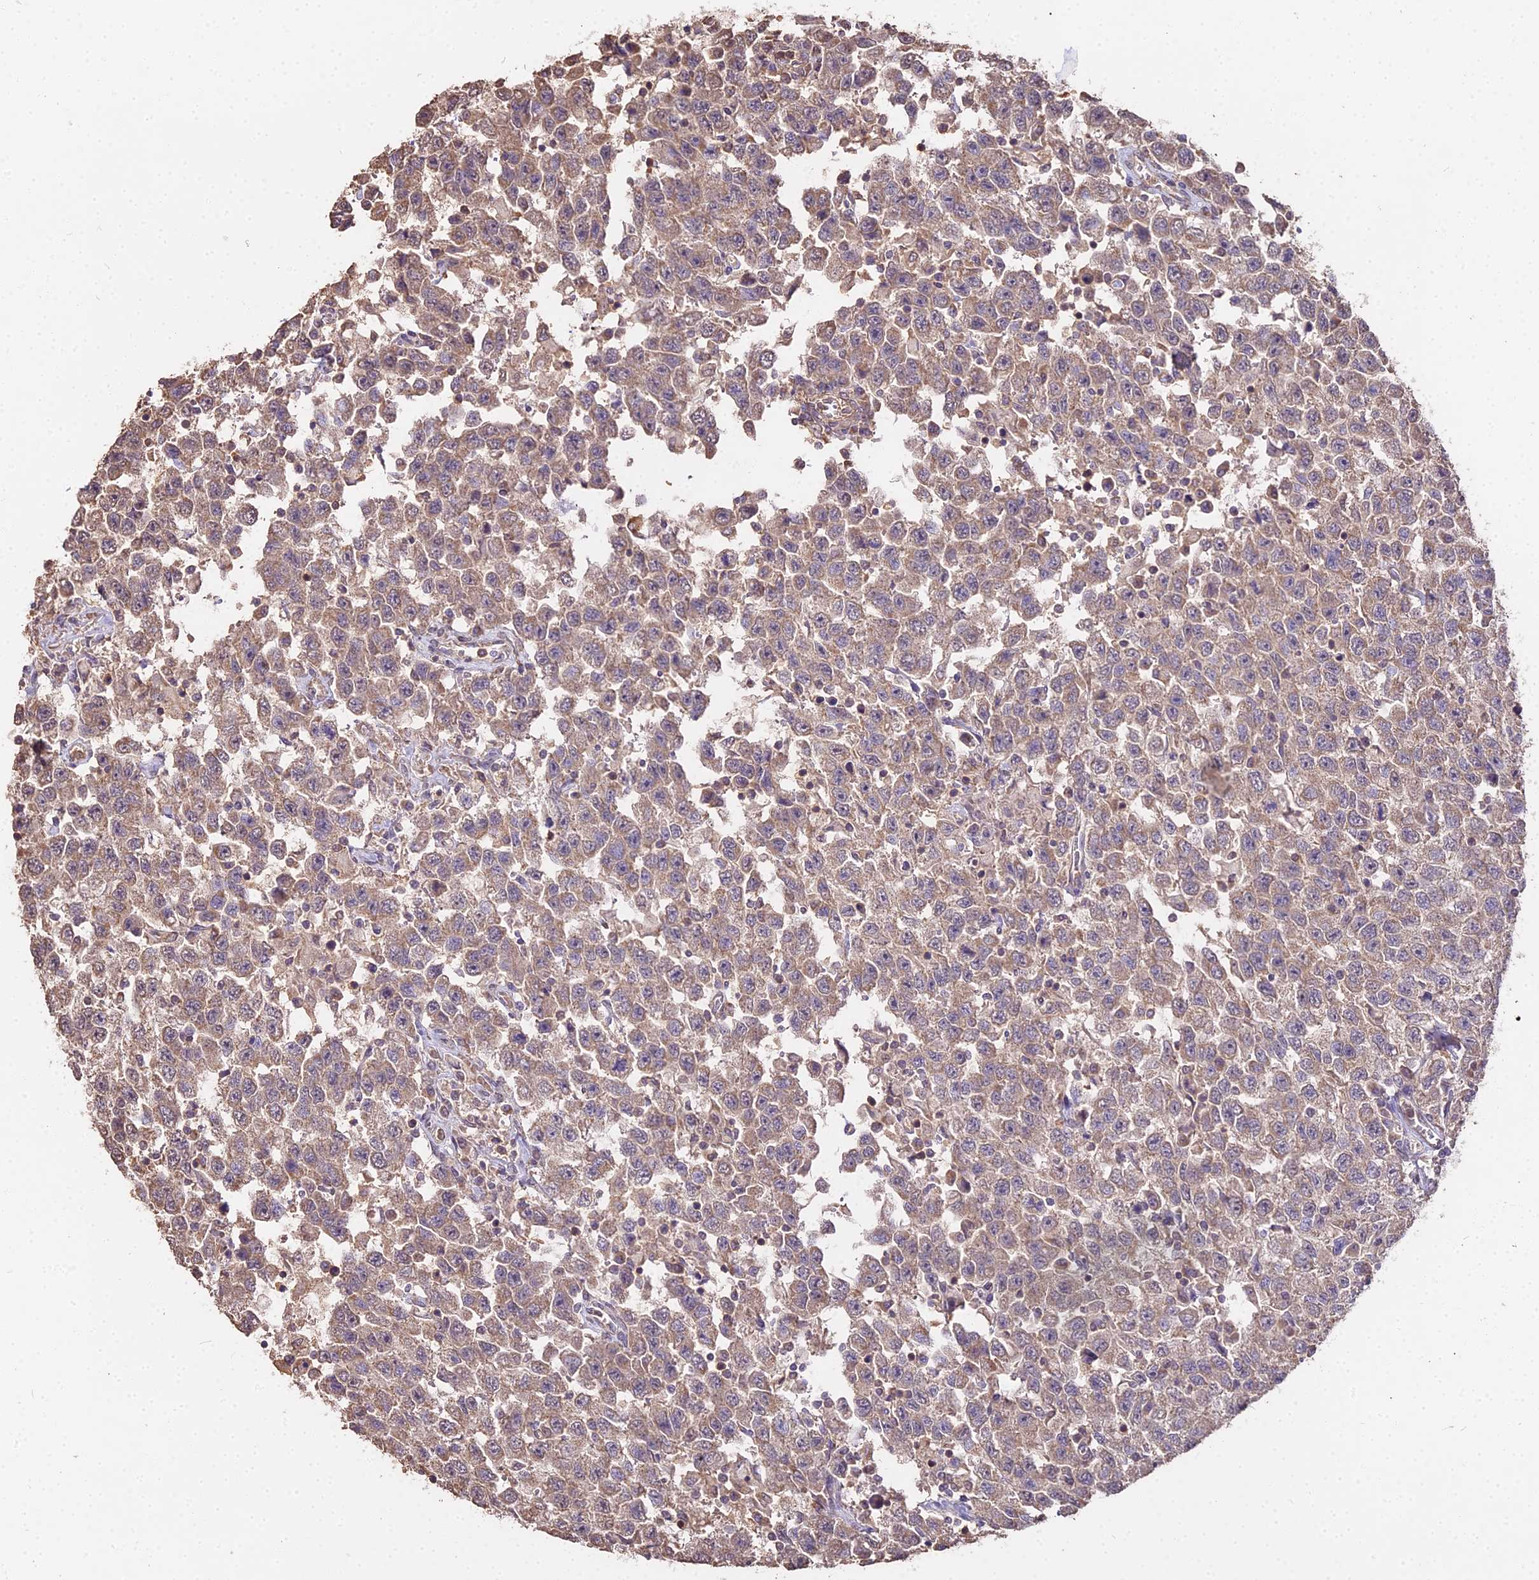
{"staining": {"intensity": "moderate", "quantity": ">75%", "location": "cytoplasmic/membranous"}, "tissue": "testis cancer", "cell_type": "Tumor cells", "image_type": "cancer", "snomed": [{"axis": "morphology", "description": "Seminoma, NOS"}, {"axis": "topography", "description": "Testis"}], "caption": "Immunohistochemical staining of human testis cancer reveals moderate cytoplasmic/membranous protein expression in about >75% of tumor cells. The staining is performed using DAB (3,3'-diaminobenzidine) brown chromogen to label protein expression. The nuclei are counter-stained blue using hematoxylin.", "gene": "METTL13", "patient": {"sex": "male", "age": 41}}